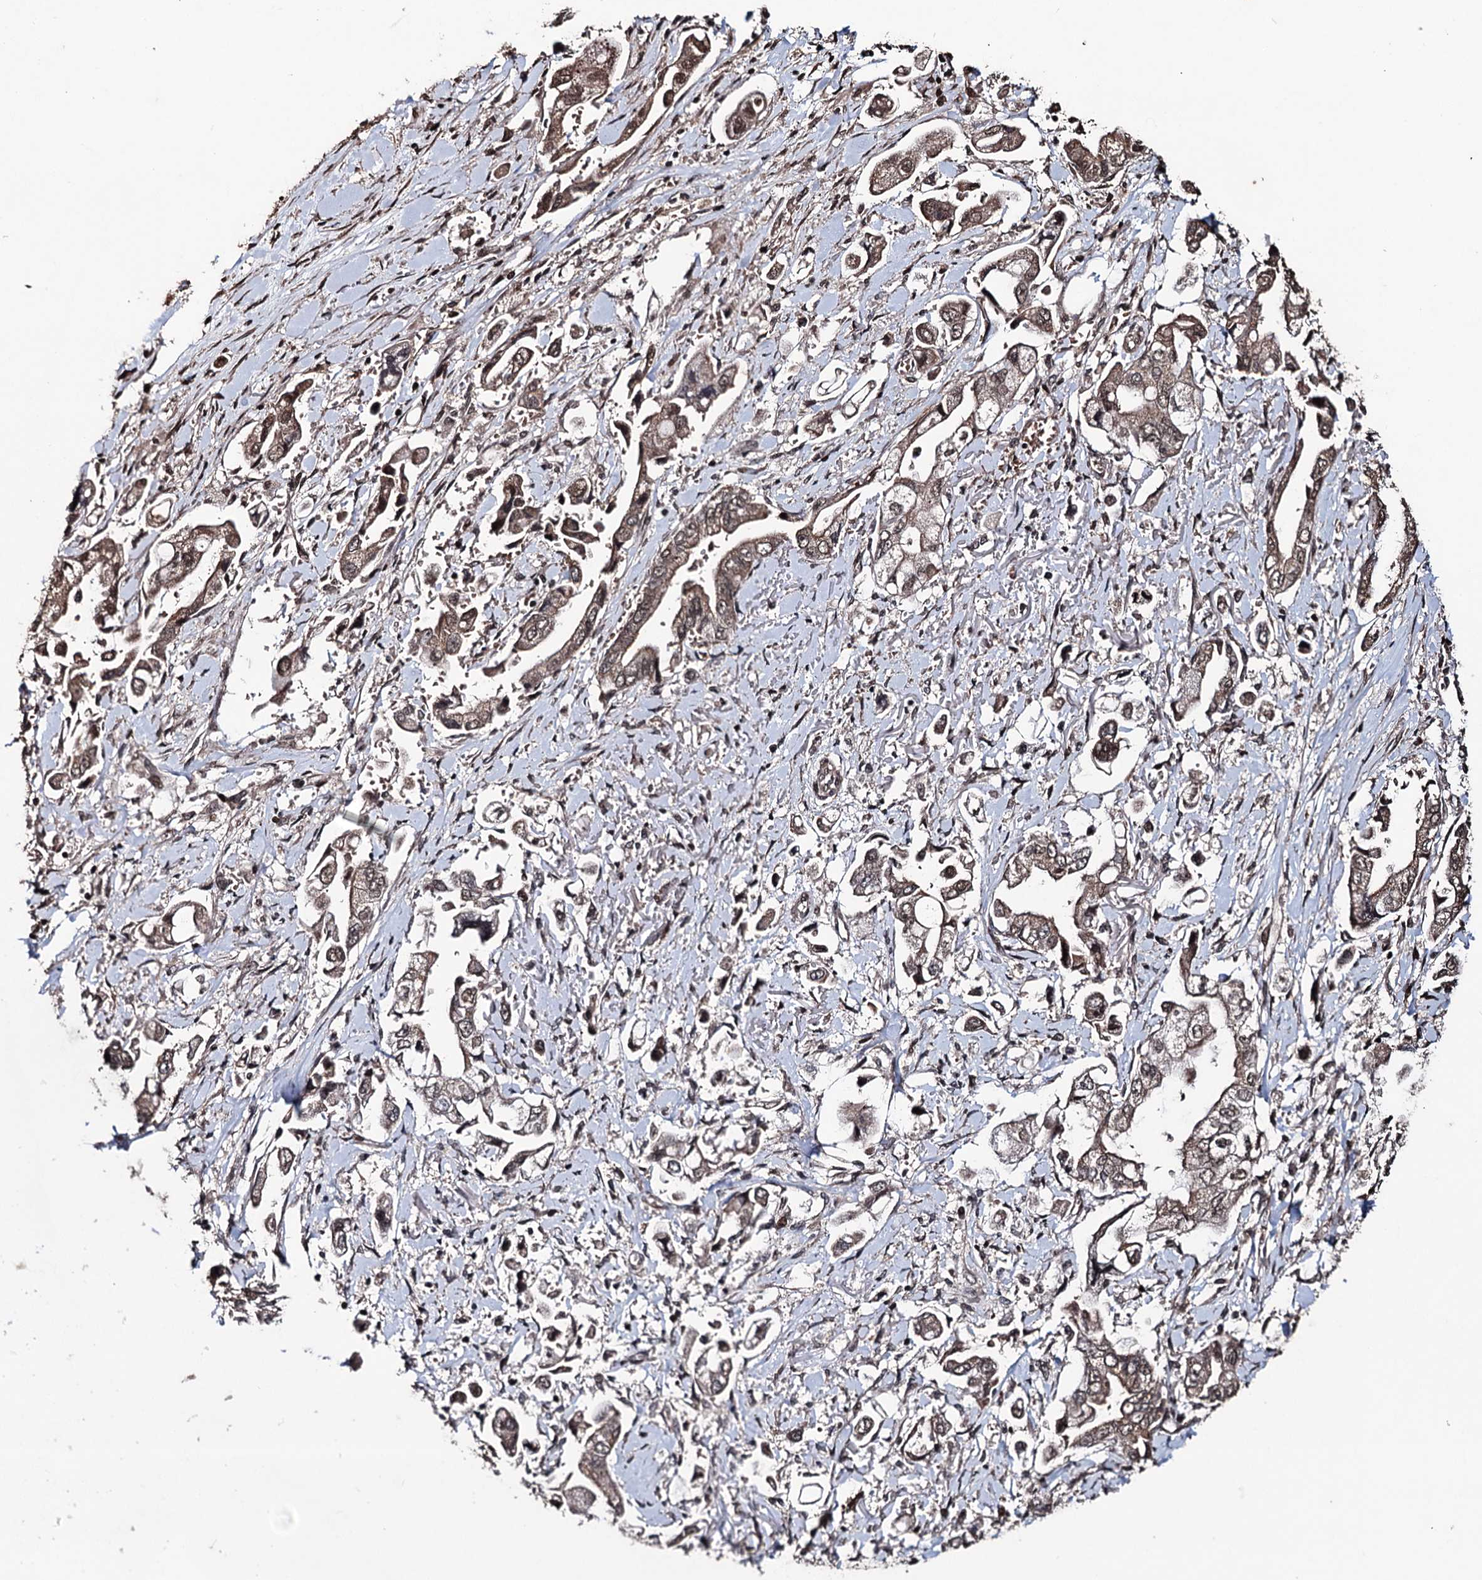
{"staining": {"intensity": "moderate", "quantity": ">75%", "location": "cytoplasmic/membranous,nuclear"}, "tissue": "stomach cancer", "cell_type": "Tumor cells", "image_type": "cancer", "snomed": [{"axis": "morphology", "description": "Adenocarcinoma, NOS"}, {"axis": "topography", "description": "Stomach"}], "caption": "Protein staining of stomach adenocarcinoma tissue demonstrates moderate cytoplasmic/membranous and nuclear expression in about >75% of tumor cells.", "gene": "EYA4", "patient": {"sex": "male", "age": 62}}